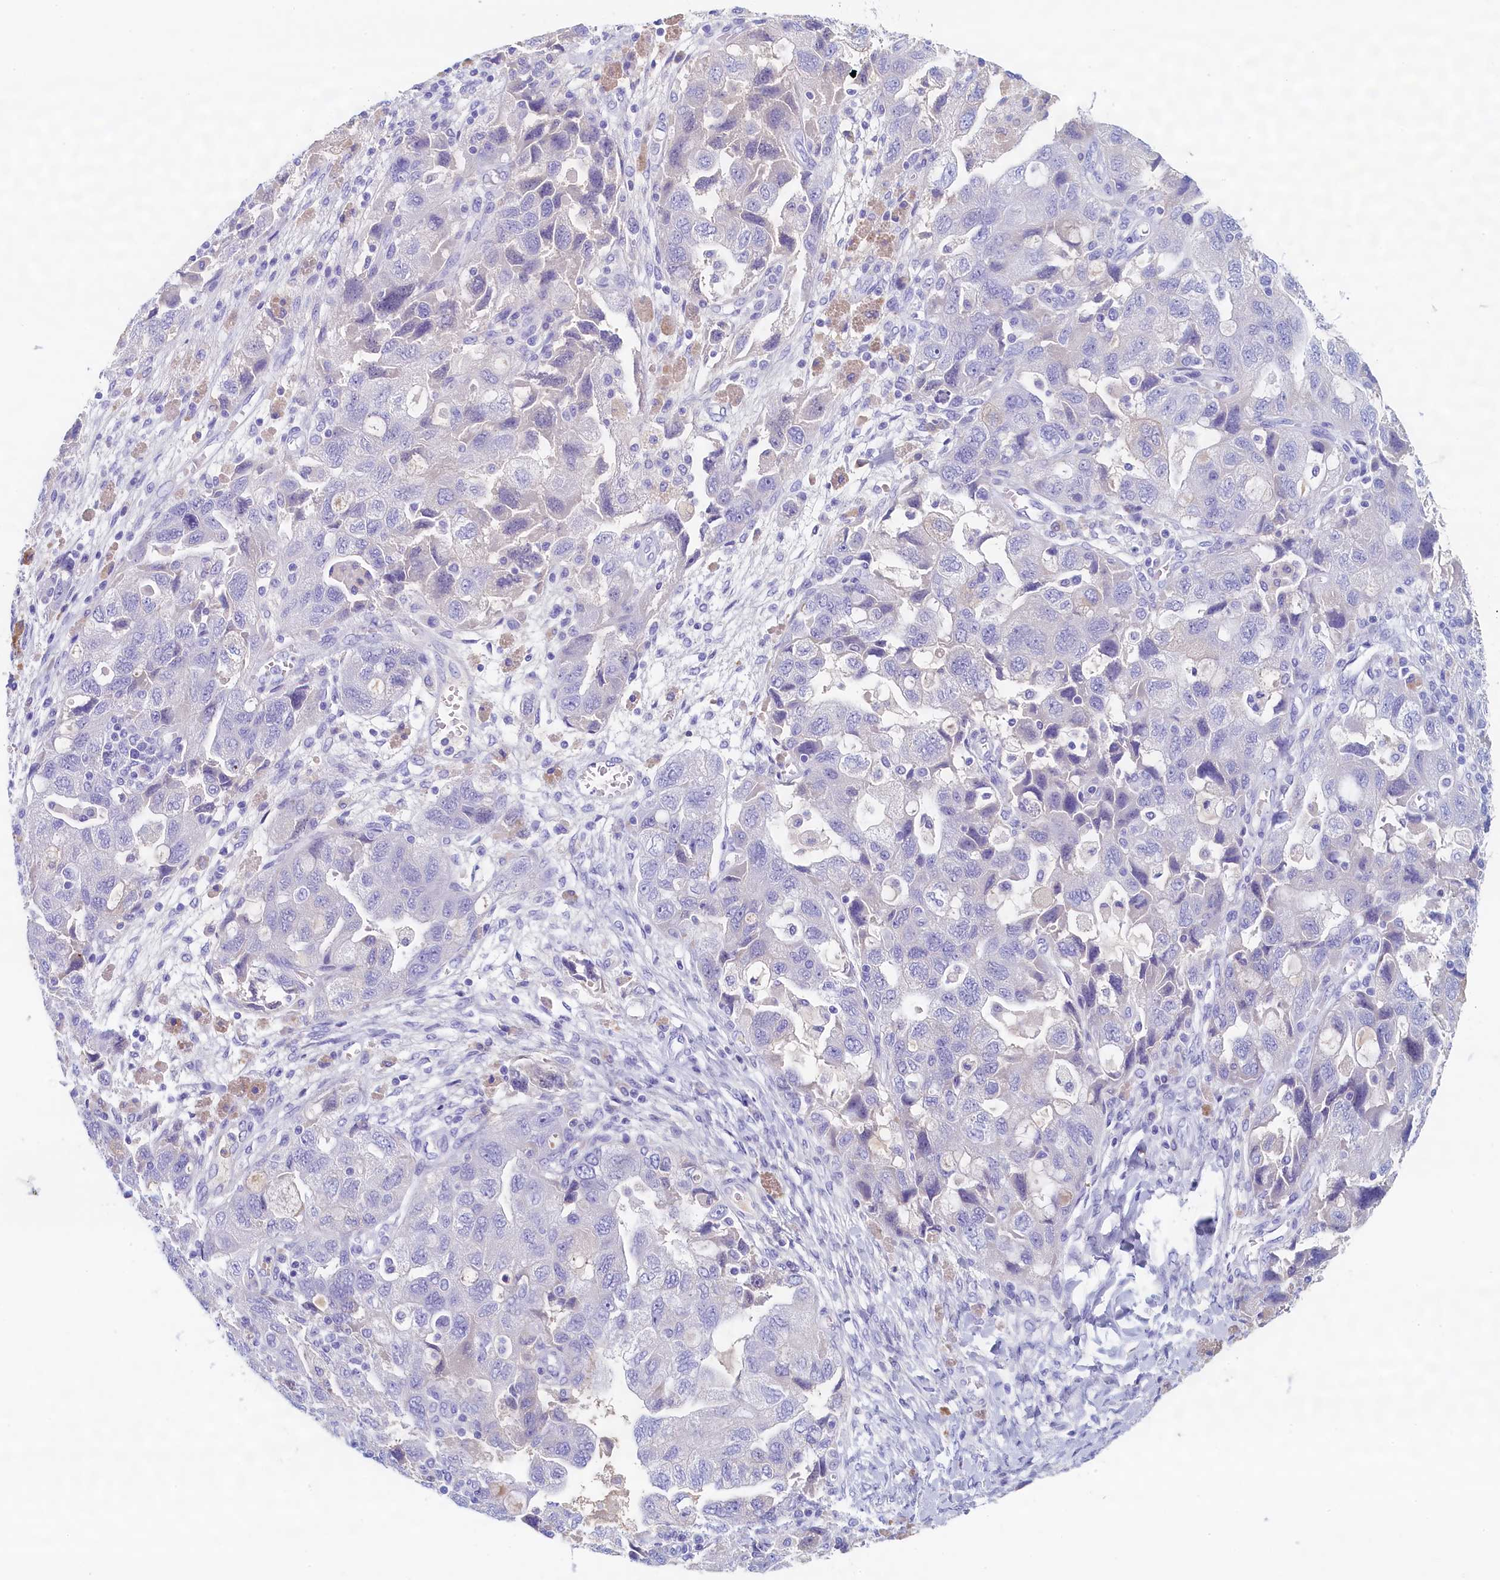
{"staining": {"intensity": "negative", "quantity": "none", "location": "none"}, "tissue": "ovarian cancer", "cell_type": "Tumor cells", "image_type": "cancer", "snomed": [{"axis": "morphology", "description": "Carcinoma, NOS"}, {"axis": "morphology", "description": "Cystadenocarcinoma, serous, NOS"}, {"axis": "topography", "description": "Ovary"}], "caption": "This is an IHC image of human ovarian serous cystadenocarcinoma. There is no staining in tumor cells.", "gene": "GUCA1C", "patient": {"sex": "female", "age": 69}}